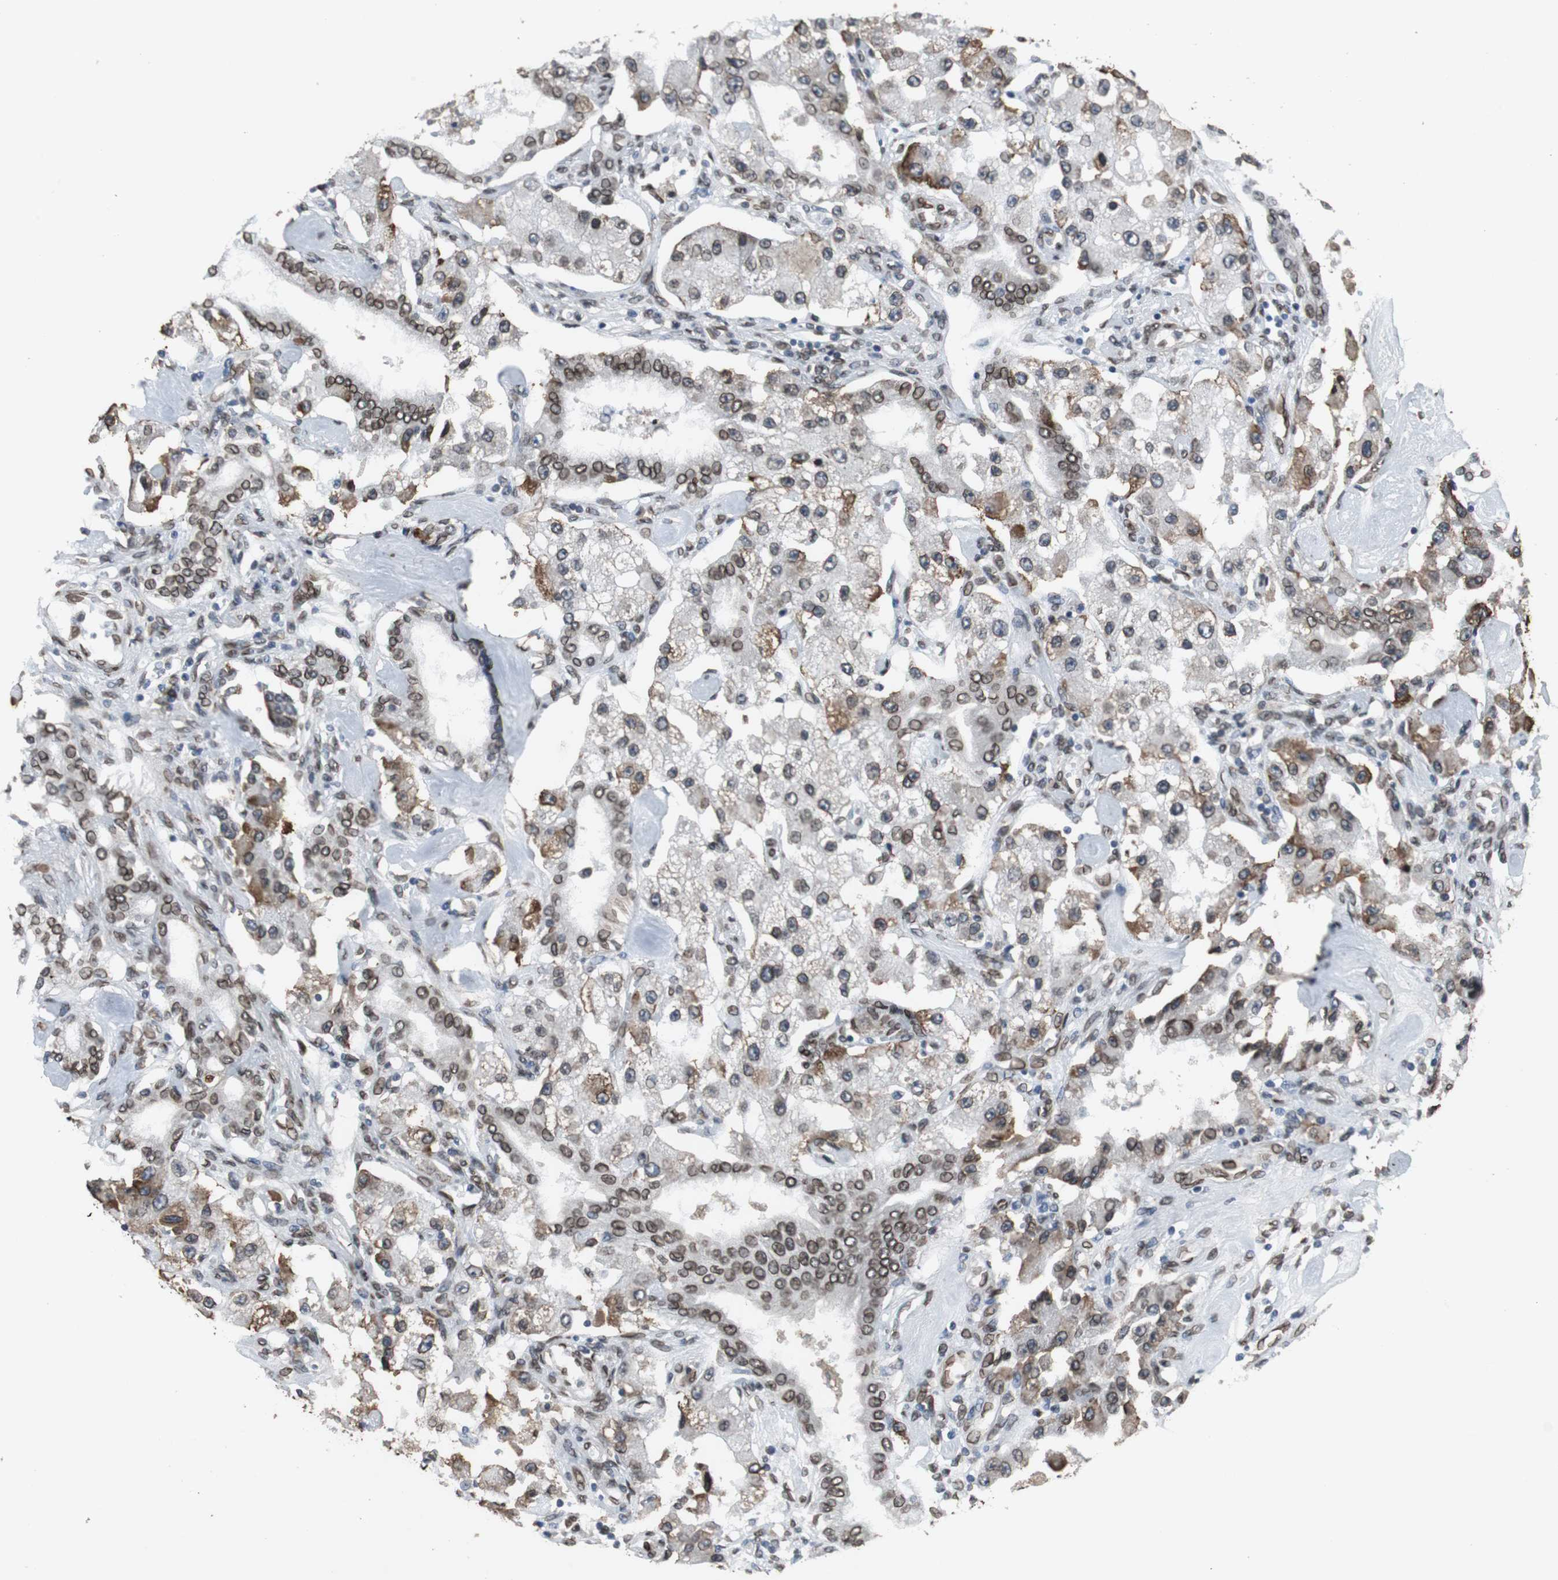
{"staining": {"intensity": "strong", "quantity": ">75%", "location": "cytoplasmic/membranous,nuclear"}, "tissue": "carcinoid", "cell_type": "Tumor cells", "image_type": "cancer", "snomed": [{"axis": "morphology", "description": "Carcinoid, malignant, NOS"}, {"axis": "topography", "description": "Pancreas"}], "caption": "Strong cytoplasmic/membranous and nuclear expression for a protein is appreciated in about >75% of tumor cells of malignant carcinoid using immunohistochemistry.", "gene": "LMNA", "patient": {"sex": "male", "age": 41}}